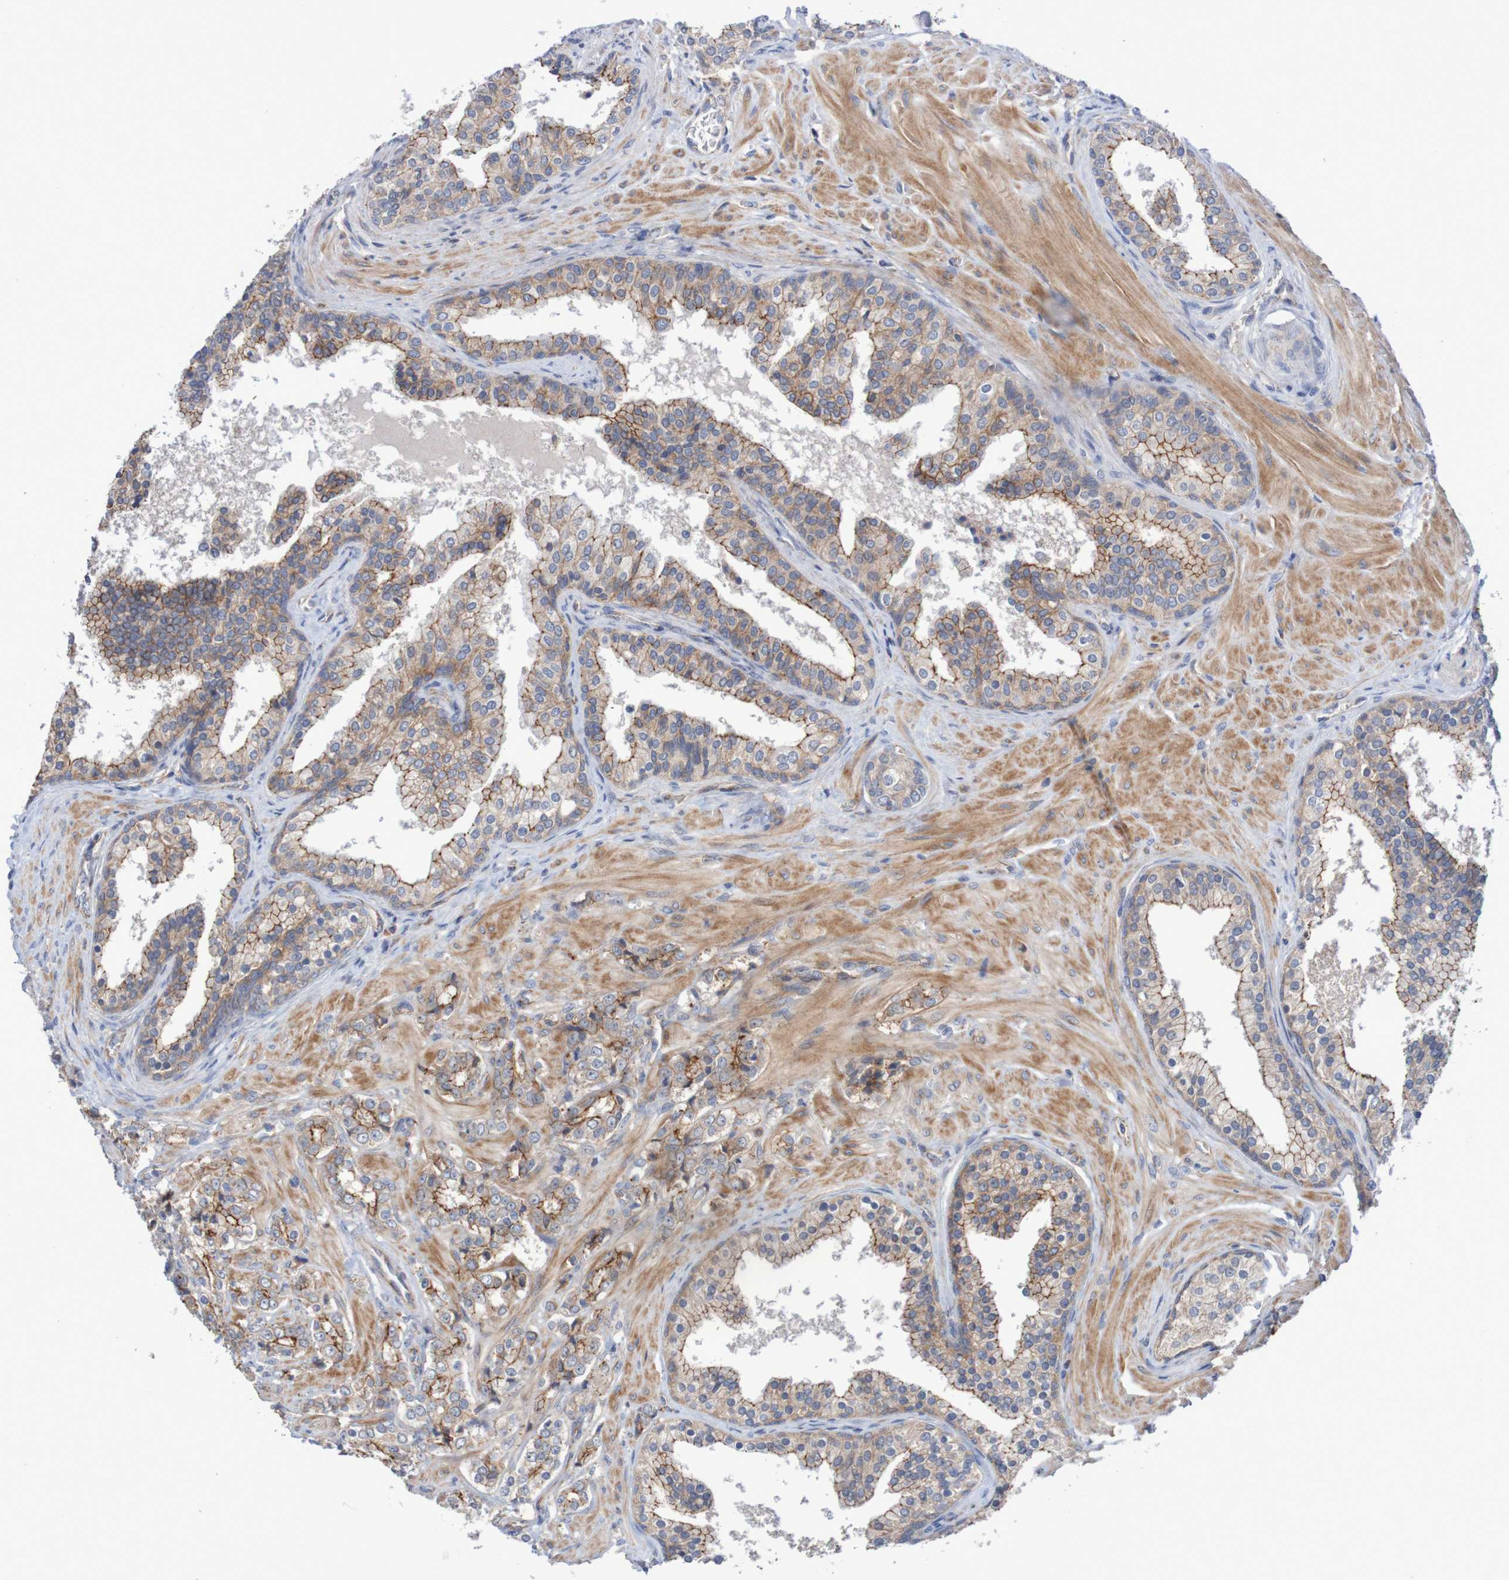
{"staining": {"intensity": "moderate", "quantity": "25%-75%", "location": "cytoplasmic/membranous"}, "tissue": "prostate cancer", "cell_type": "Tumor cells", "image_type": "cancer", "snomed": [{"axis": "morphology", "description": "Adenocarcinoma, Low grade"}, {"axis": "topography", "description": "Prostate"}], "caption": "Prostate cancer tissue displays moderate cytoplasmic/membranous staining in about 25%-75% of tumor cells, visualized by immunohistochemistry.", "gene": "NECTIN2", "patient": {"sex": "male", "age": 60}}